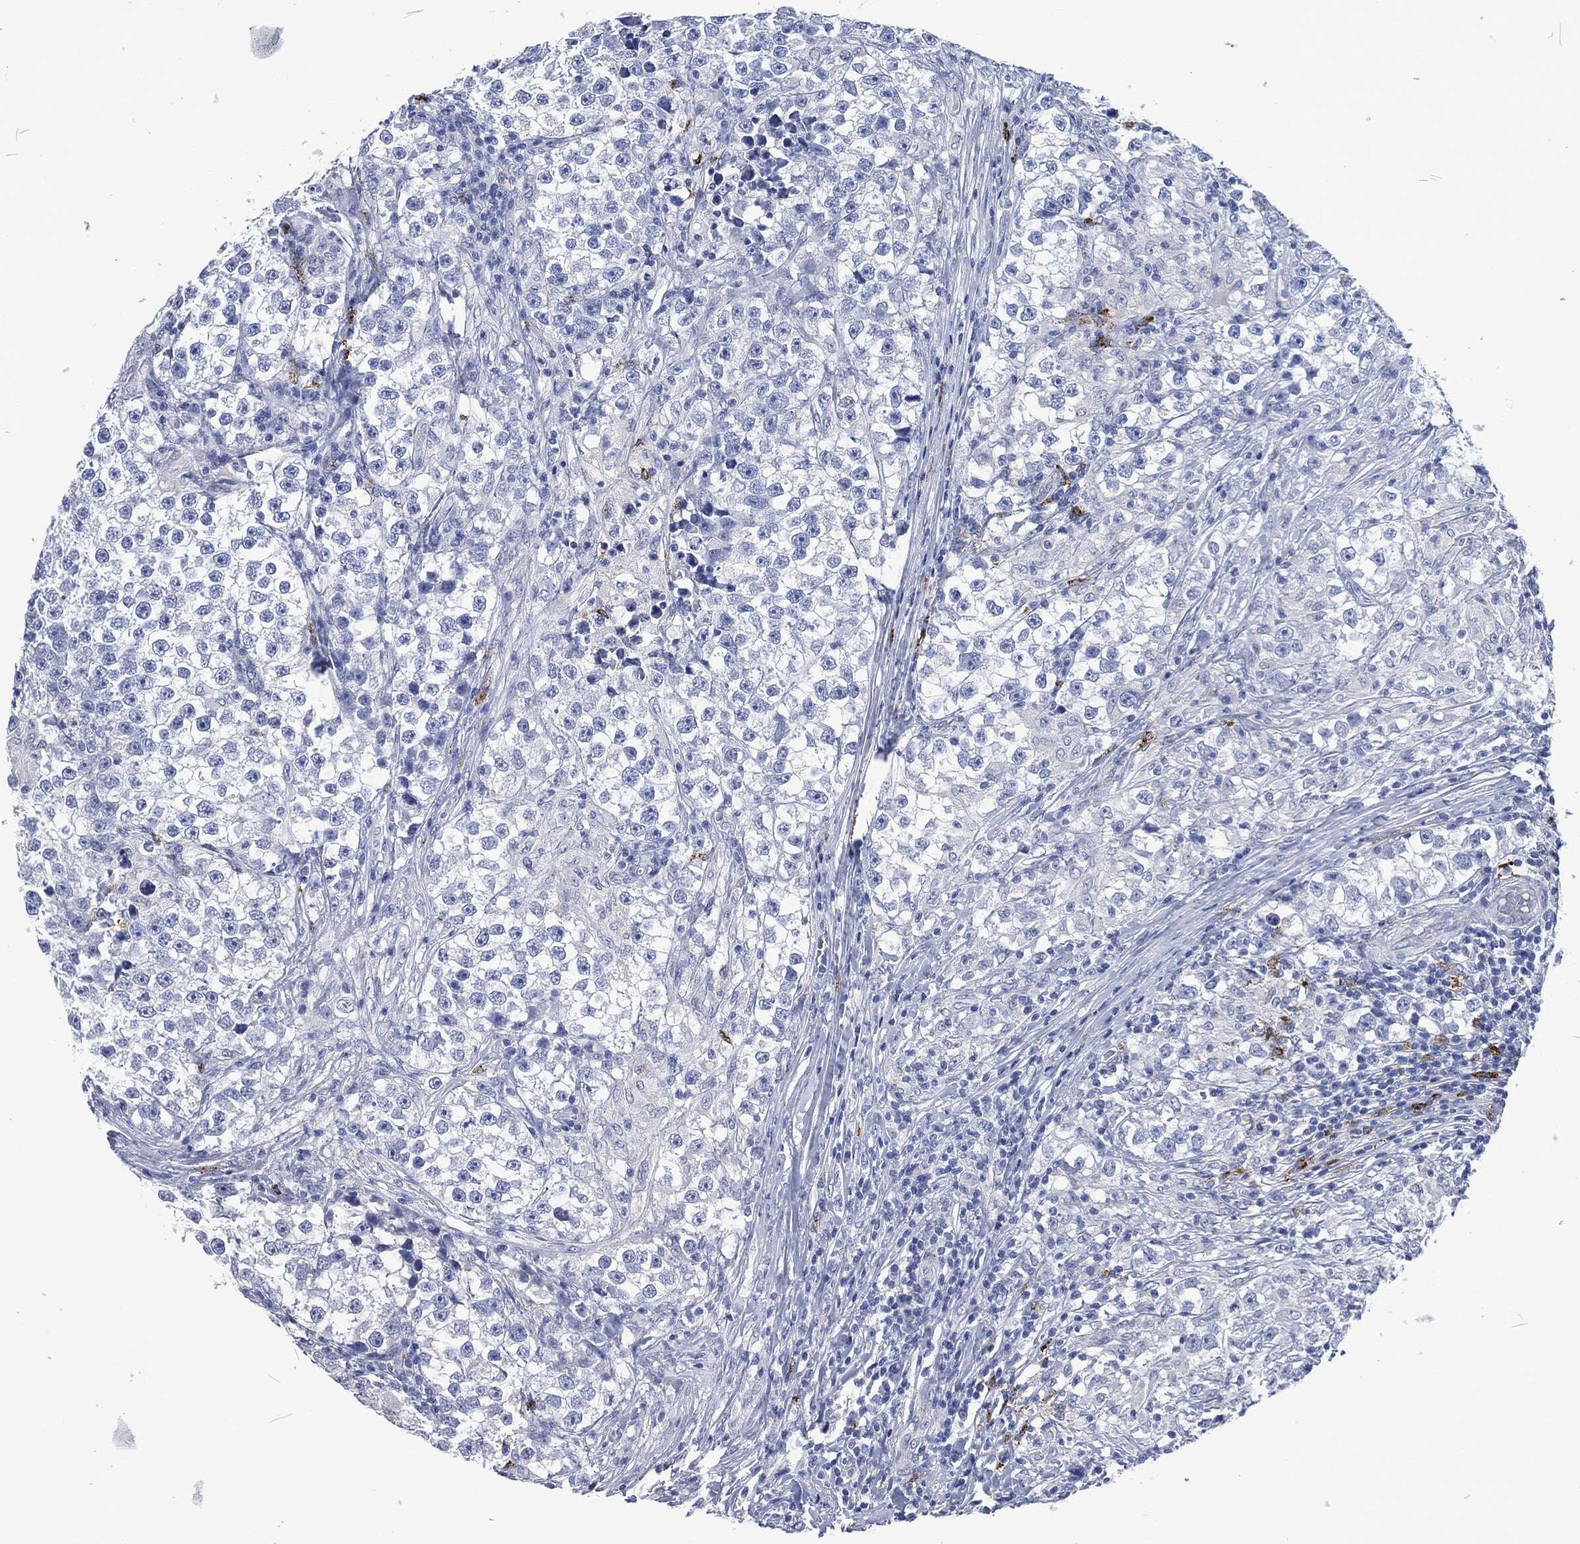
{"staining": {"intensity": "negative", "quantity": "none", "location": "none"}, "tissue": "testis cancer", "cell_type": "Tumor cells", "image_type": "cancer", "snomed": [{"axis": "morphology", "description": "Seminoma, NOS"}, {"axis": "topography", "description": "Testis"}], "caption": "This is an IHC photomicrograph of testis seminoma. There is no staining in tumor cells.", "gene": "MPO", "patient": {"sex": "male", "age": 46}}